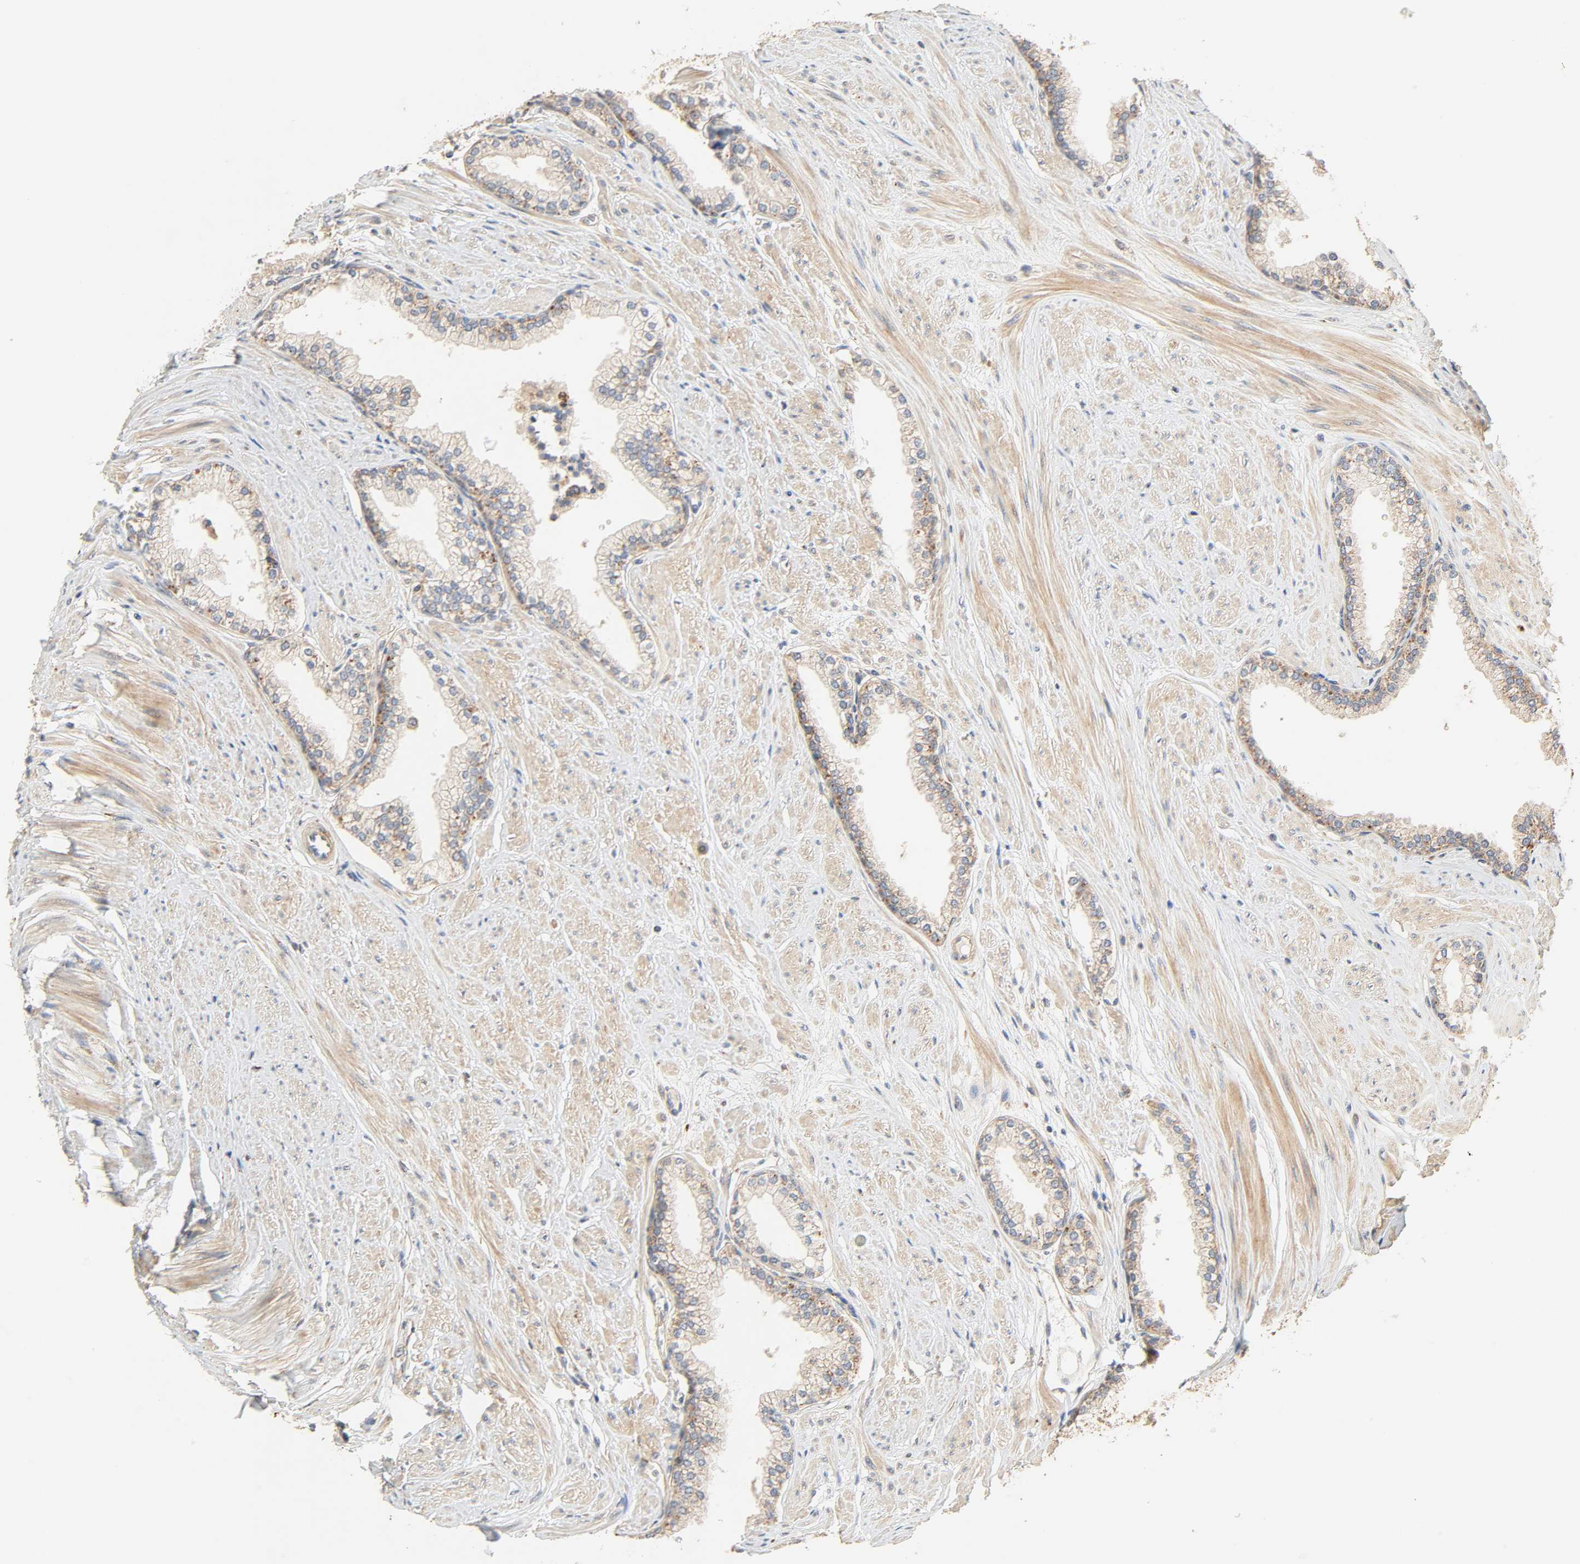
{"staining": {"intensity": "strong", "quantity": "25%-75%", "location": "cytoplasmic/membranous"}, "tissue": "prostate", "cell_type": "Glandular cells", "image_type": "normal", "snomed": [{"axis": "morphology", "description": "Normal tissue, NOS"}, {"axis": "topography", "description": "Prostate"}], "caption": "Strong cytoplasmic/membranous protein positivity is identified in approximately 25%-75% of glandular cells in prostate.", "gene": "MAPK6", "patient": {"sex": "male", "age": 64}}